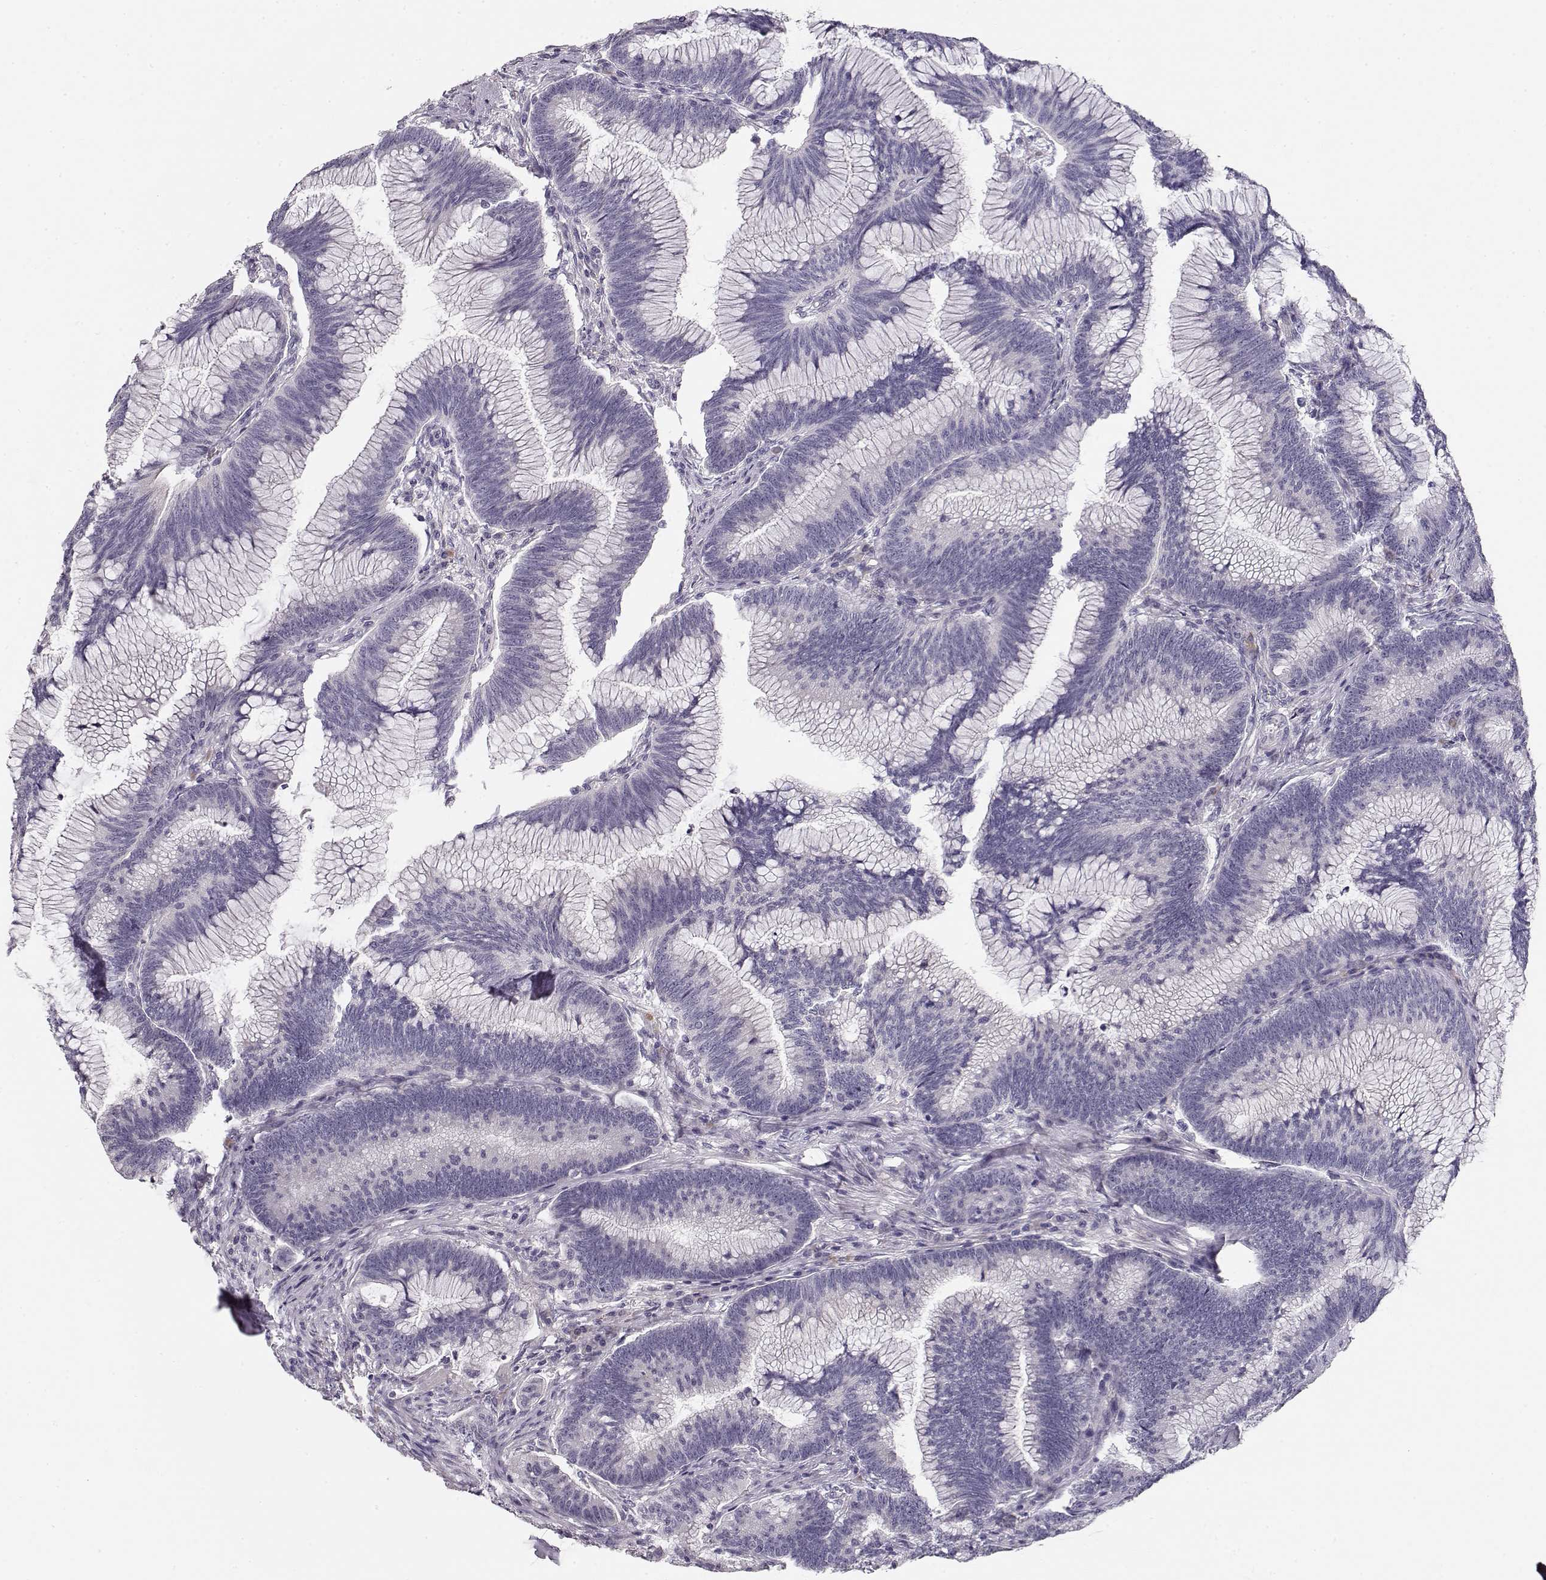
{"staining": {"intensity": "negative", "quantity": "none", "location": "none"}, "tissue": "colorectal cancer", "cell_type": "Tumor cells", "image_type": "cancer", "snomed": [{"axis": "morphology", "description": "Adenocarcinoma, NOS"}, {"axis": "topography", "description": "Colon"}], "caption": "Micrograph shows no significant protein expression in tumor cells of colorectal adenocarcinoma. (Brightfield microscopy of DAB immunohistochemistry at high magnification).", "gene": "TTC26", "patient": {"sex": "female", "age": 78}}